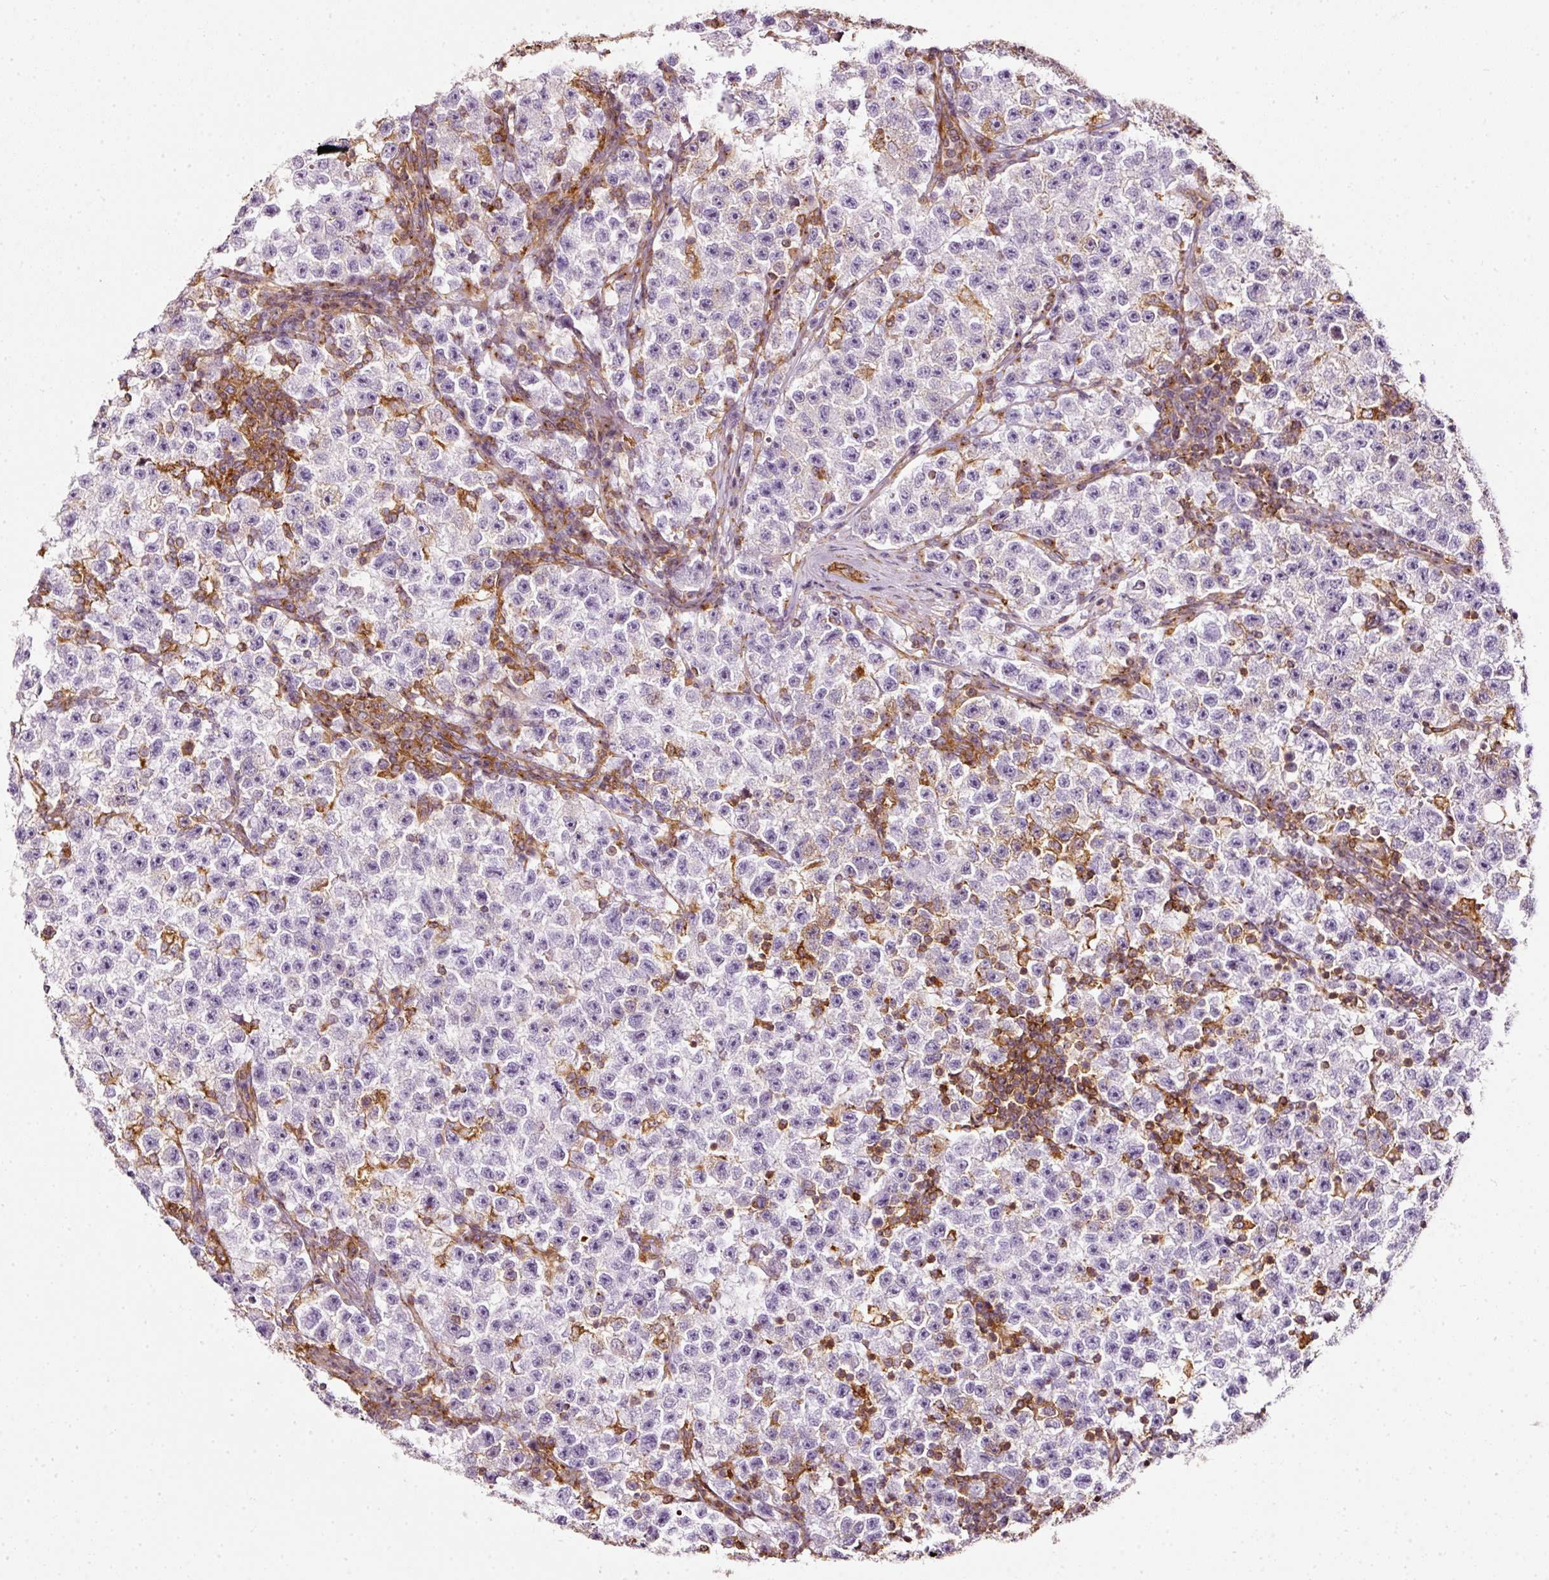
{"staining": {"intensity": "negative", "quantity": "none", "location": "none"}, "tissue": "testis cancer", "cell_type": "Tumor cells", "image_type": "cancer", "snomed": [{"axis": "morphology", "description": "Seminoma, NOS"}, {"axis": "topography", "description": "Testis"}], "caption": "An immunohistochemistry image of testis seminoma is shown. There is no staining in tumor cells of testis seminoma.", "gene": "SCNM1", "patient": {"sex": "male", "age": 22}}